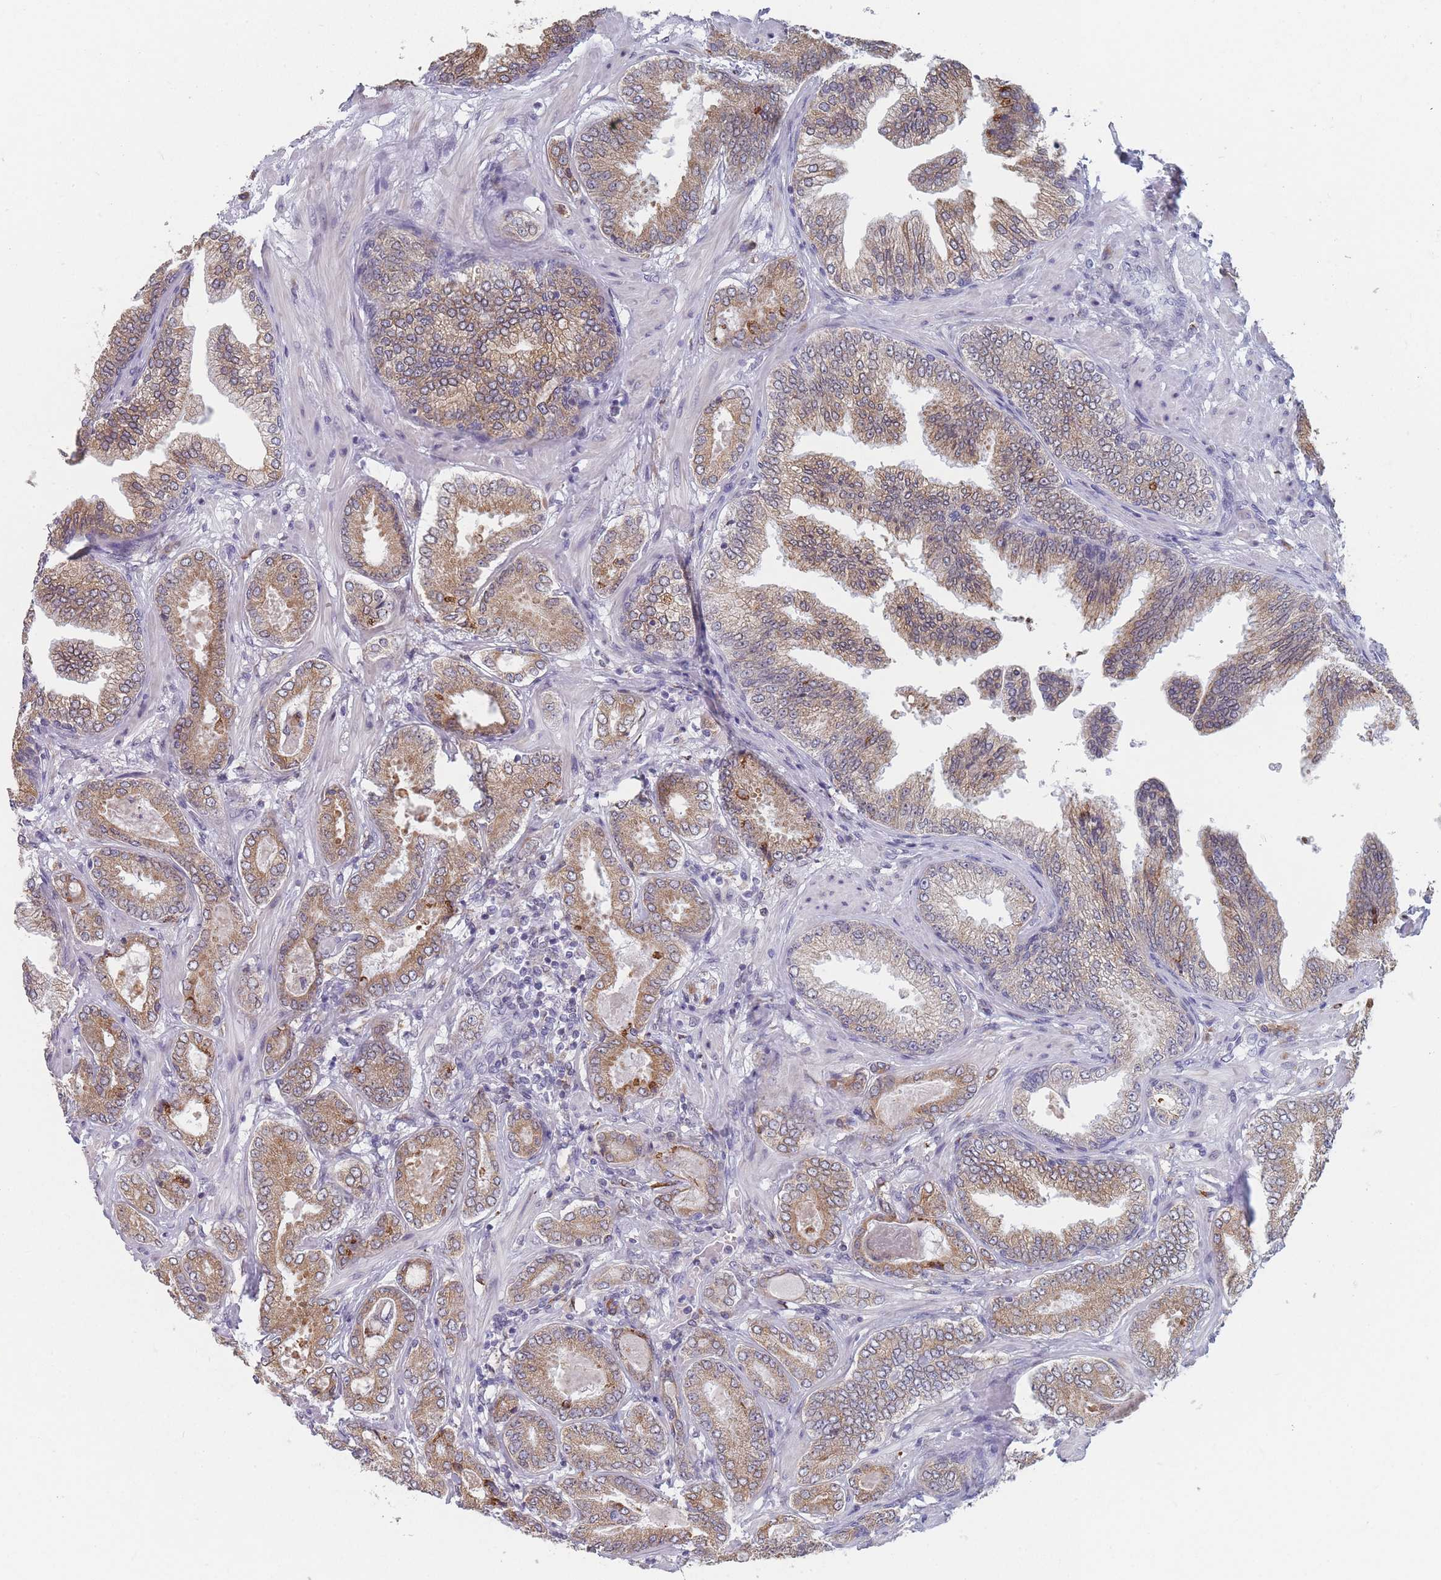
{"staining": {"intensity": "moderate", "quantity": ">75%", "location": "cytoplasmic/membranous"}, "tissue": "prostate cancer", "cell_type": "Tumor cells", "image_type": "cancer", "snomed": [{"axis": "morphology", "description": "Adenocarcinoma, Low grade"}, {"axis": "topography", "description": "Prostate"}], "caption": "Human adenocarcinoma (low-grade) (prostate) stained with a brown dye demonstrates moderate cytoplasmic/membranous positive positivity in about >75% of tumor cells.", "gene": "TMED10", "patient": {"sex": "male", "age": 63}}